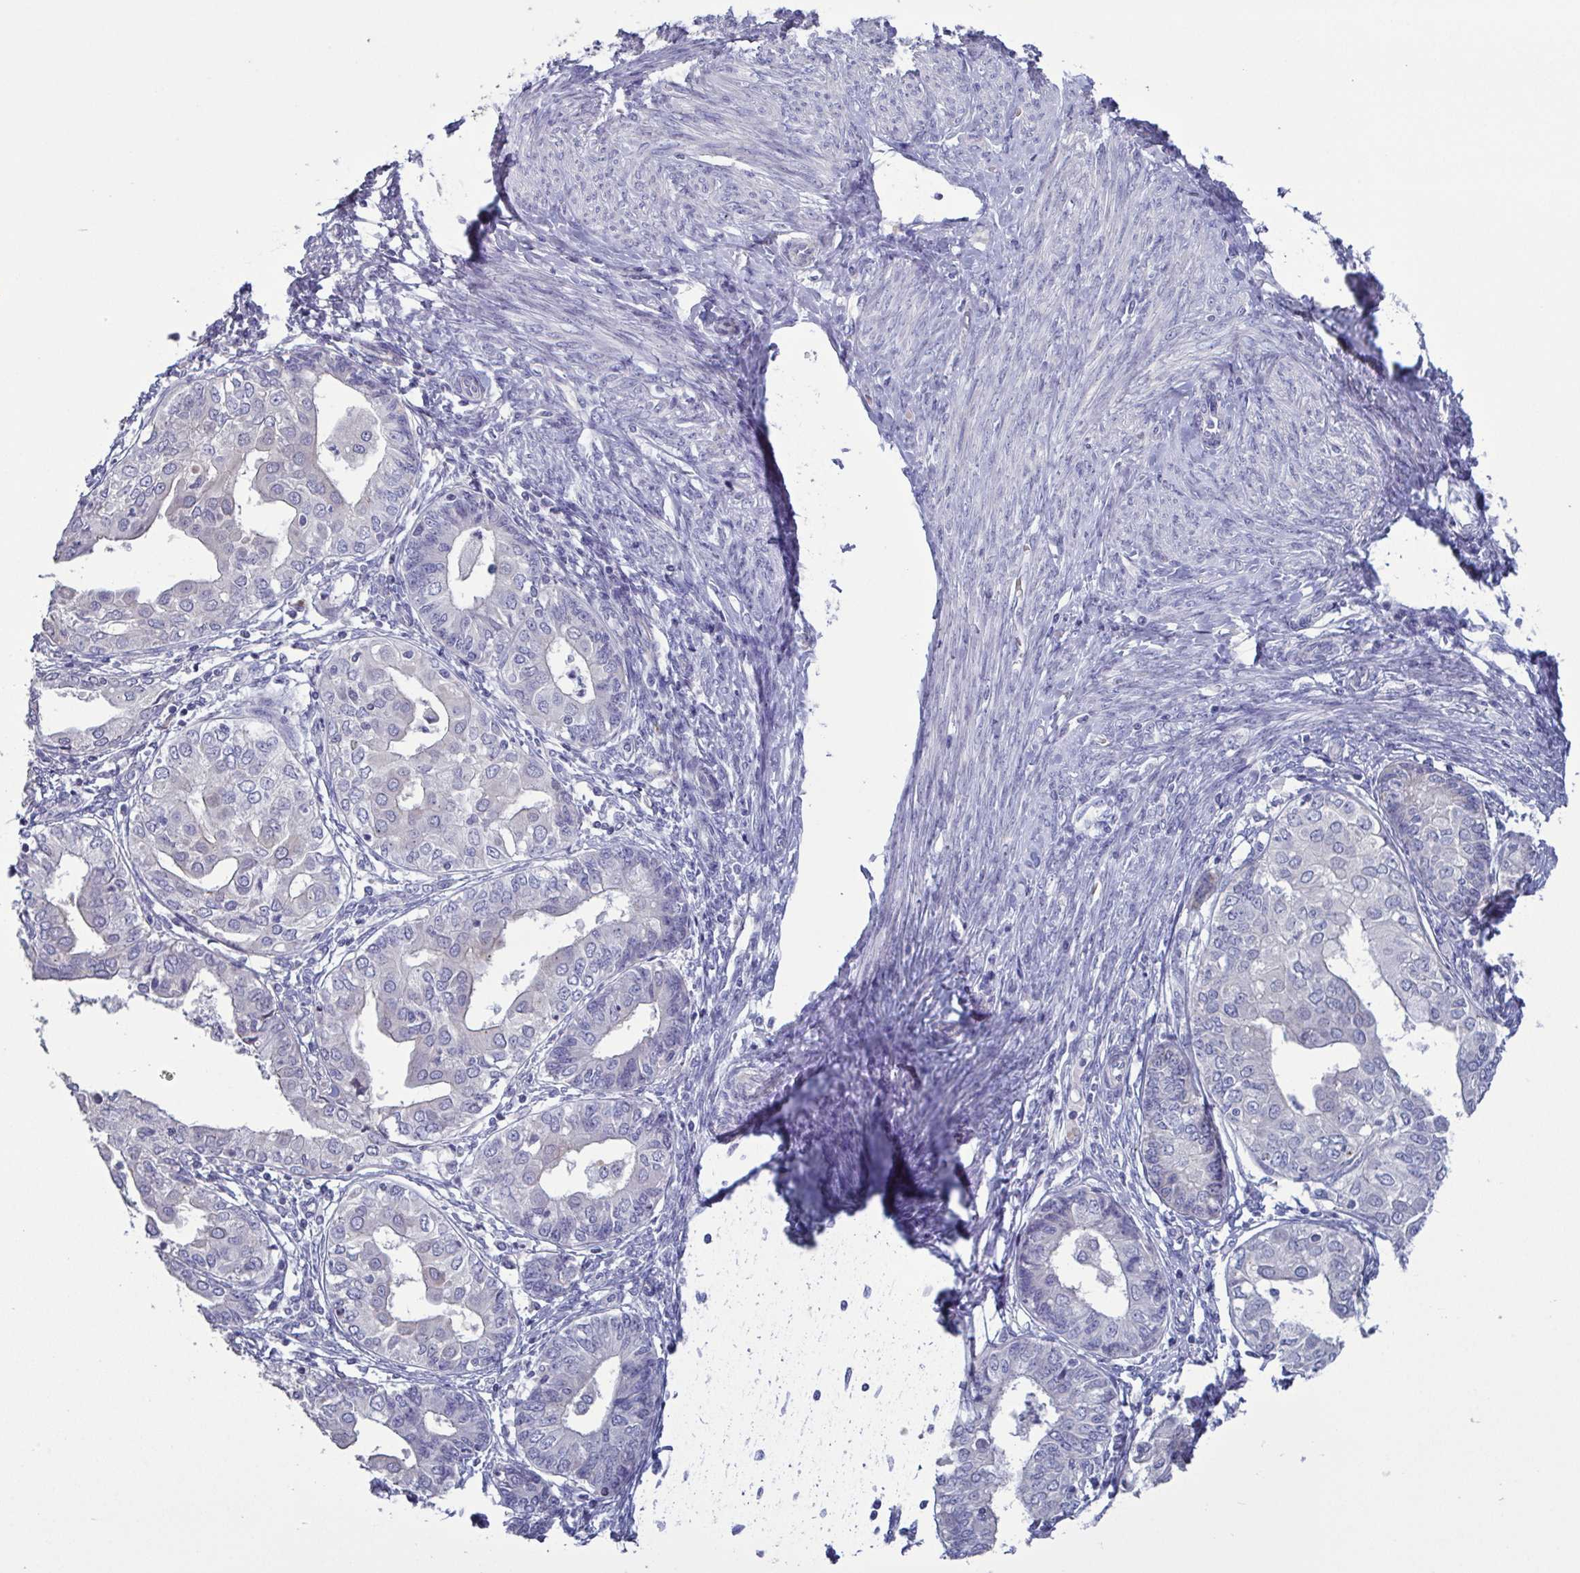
{"staining": {"intensity": "negative", "quantity": "none", "location": "none"}, "tissue": "endometrial cancer", "cell_type": "Tumor cells", "image_type": "cancer", "snomed": [{"axis": "morphology", "description": "Adenocarcinoma, NOS"}, {"axis": "topography", "description": "Endometrium"}], "caption": "Protein analysis of endometrial adenocarcinoma demonstrates no significant positivity in tumor cells. Brightfield microscopy of immunohistochemistry stained with DAB (3,3'-diaminobenzidine) (brown) and hematoxylin (blue), captured at high magnification.", "gene": "GLDC", "patient": {"sex": "female", "age": 68}}